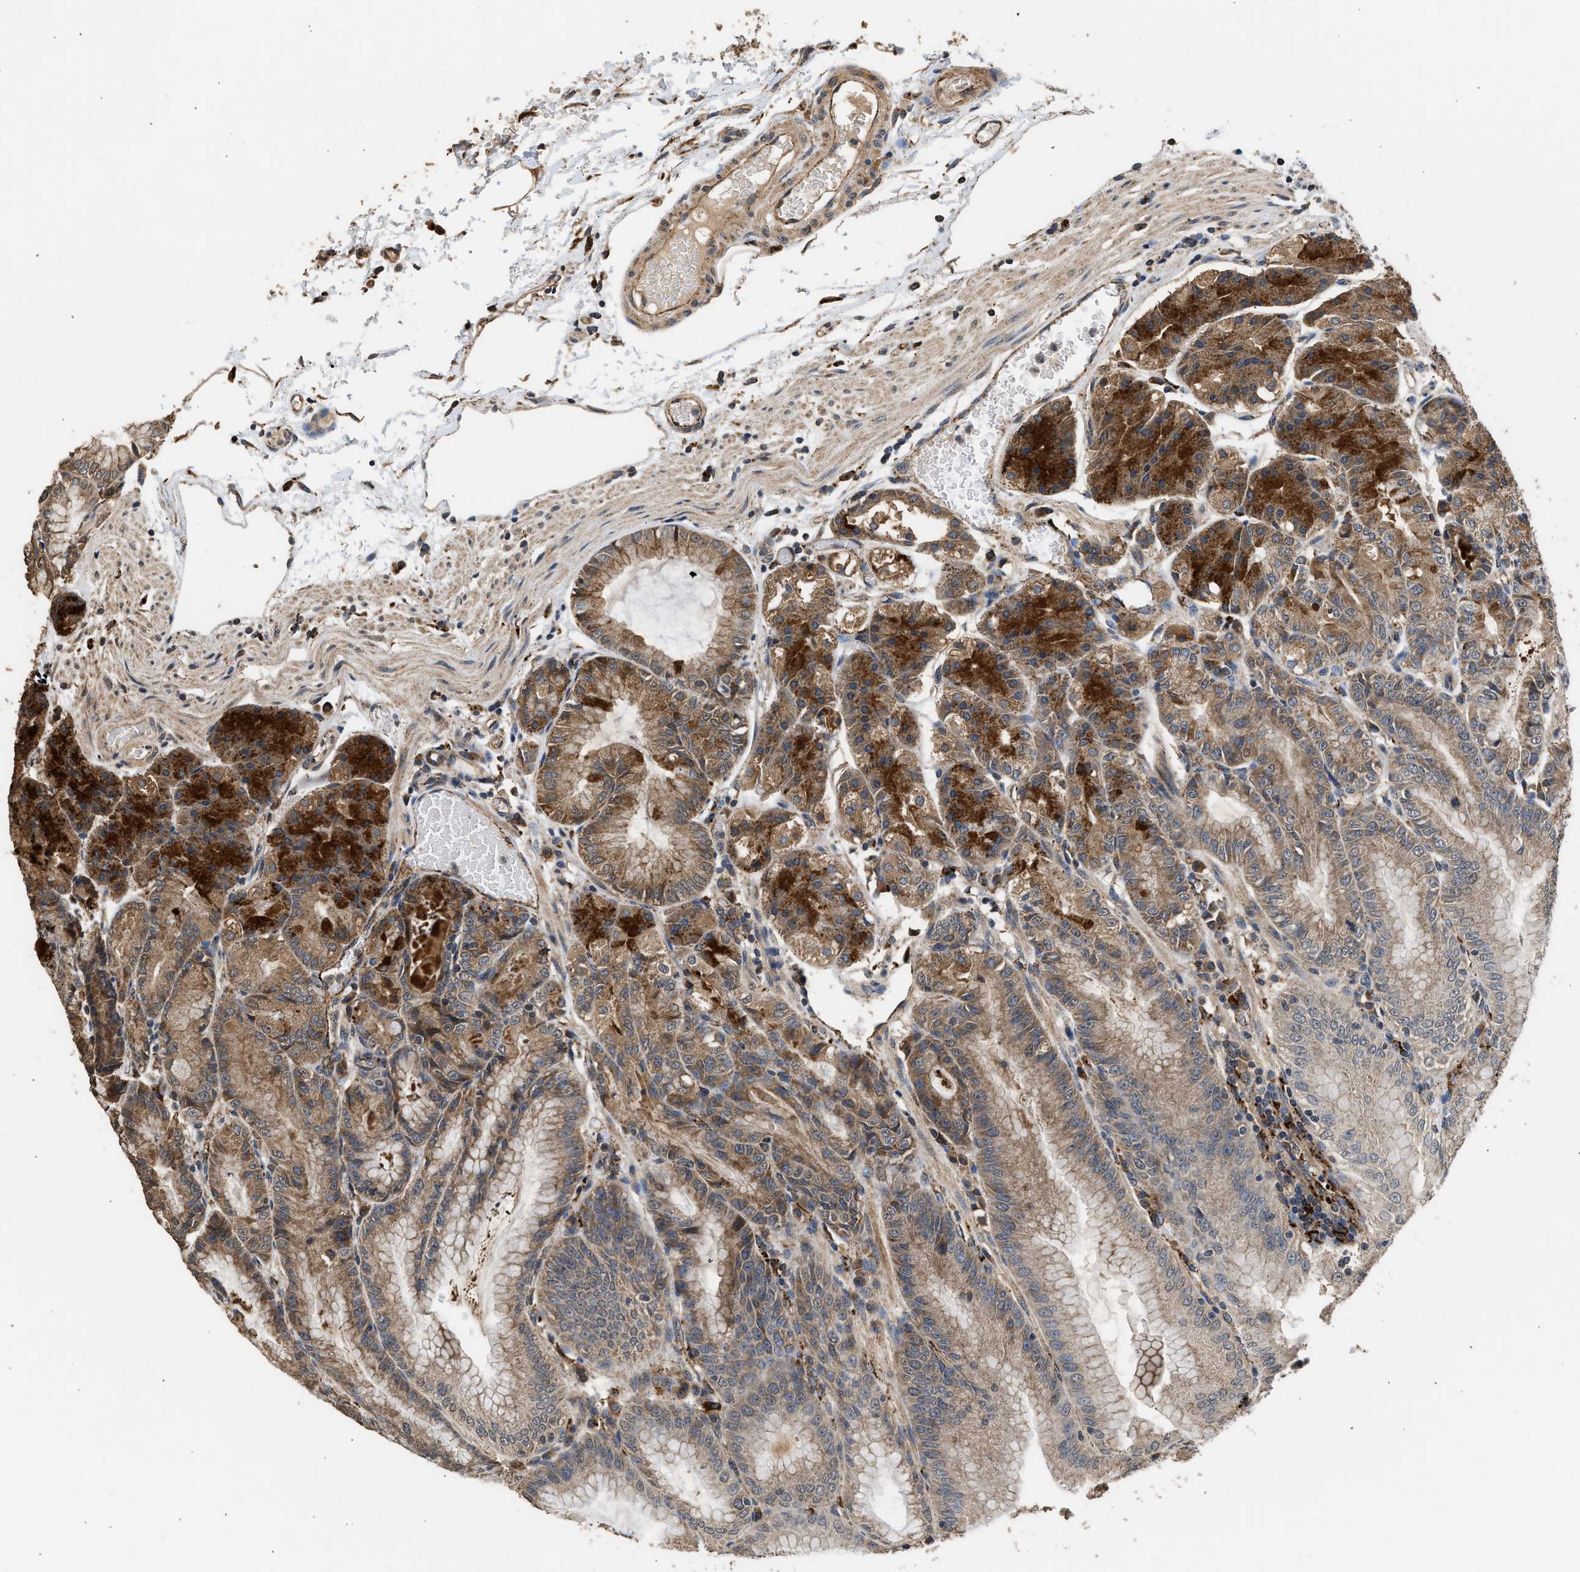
{"staining": {"intensity": "moderate", "quantity": ">75%", "location": "cytoplasmic/membranous"}, "tissue": "stomach", "cell_type": "Glandular cells", "image_type": "normal", "snomed": [{"axis": "morphology", "description": "Normal tissue, NOS"}, {"axis": "topography", "description": "Stomach, lower"}], "caption": "Immunohistochemistry (IHC) of normal human stomach shows medium levels of moderate cytoplasmic/membranous expression in about >75% of glandular cells. The staining is performed using DAB (3,3'-diaminobenzidine) brown chromogen to label protein expression. The nuclei are counter-stained blue using hematoxylin.", "gene": "CTSV", "patient": {"sex": "male", "age": 71}}